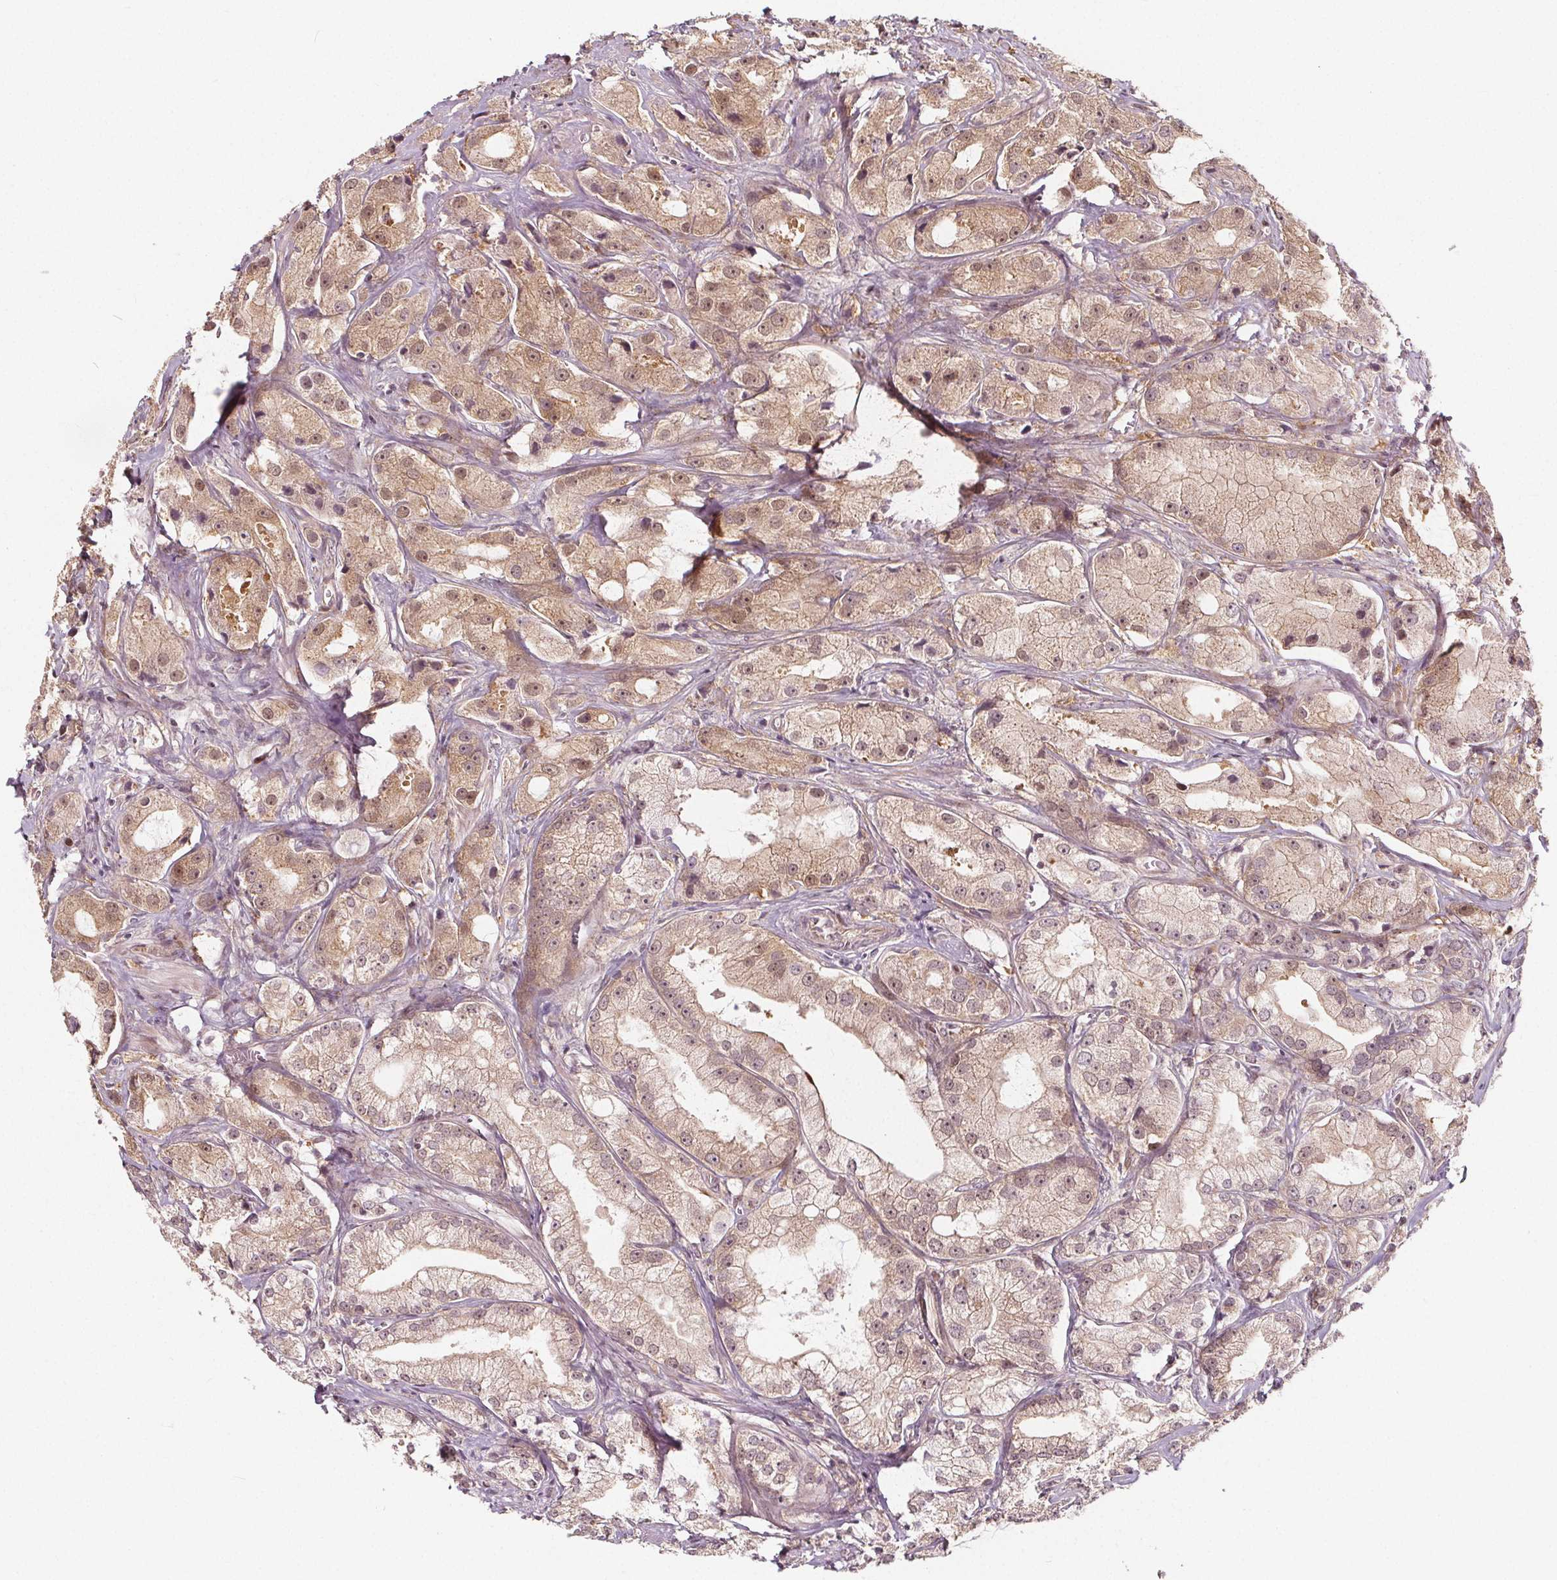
{"staining": {"intensity": "moderate", "quantity": ">75%", "location": "cytoplasmic/membranous"}, "tissue": "prostate cancer", "cell_type": "Tumor cells", "image_type": "cancer", "snomed": [{"axis": "morphology", "description": "Adenocarcinoma, High grade"}, {"axis": "topography", "description": "Prostate"}], "caption": "Immunohistochemical staining of human high-grade adenocarcinoma (prostate) demonstrates medium levels of moderate cytoplasmic/membranous protein expression in approximately >75% of tumor cells.", "gene": "AKT1S1", "patient": {"sex": "male", "age": 64}}